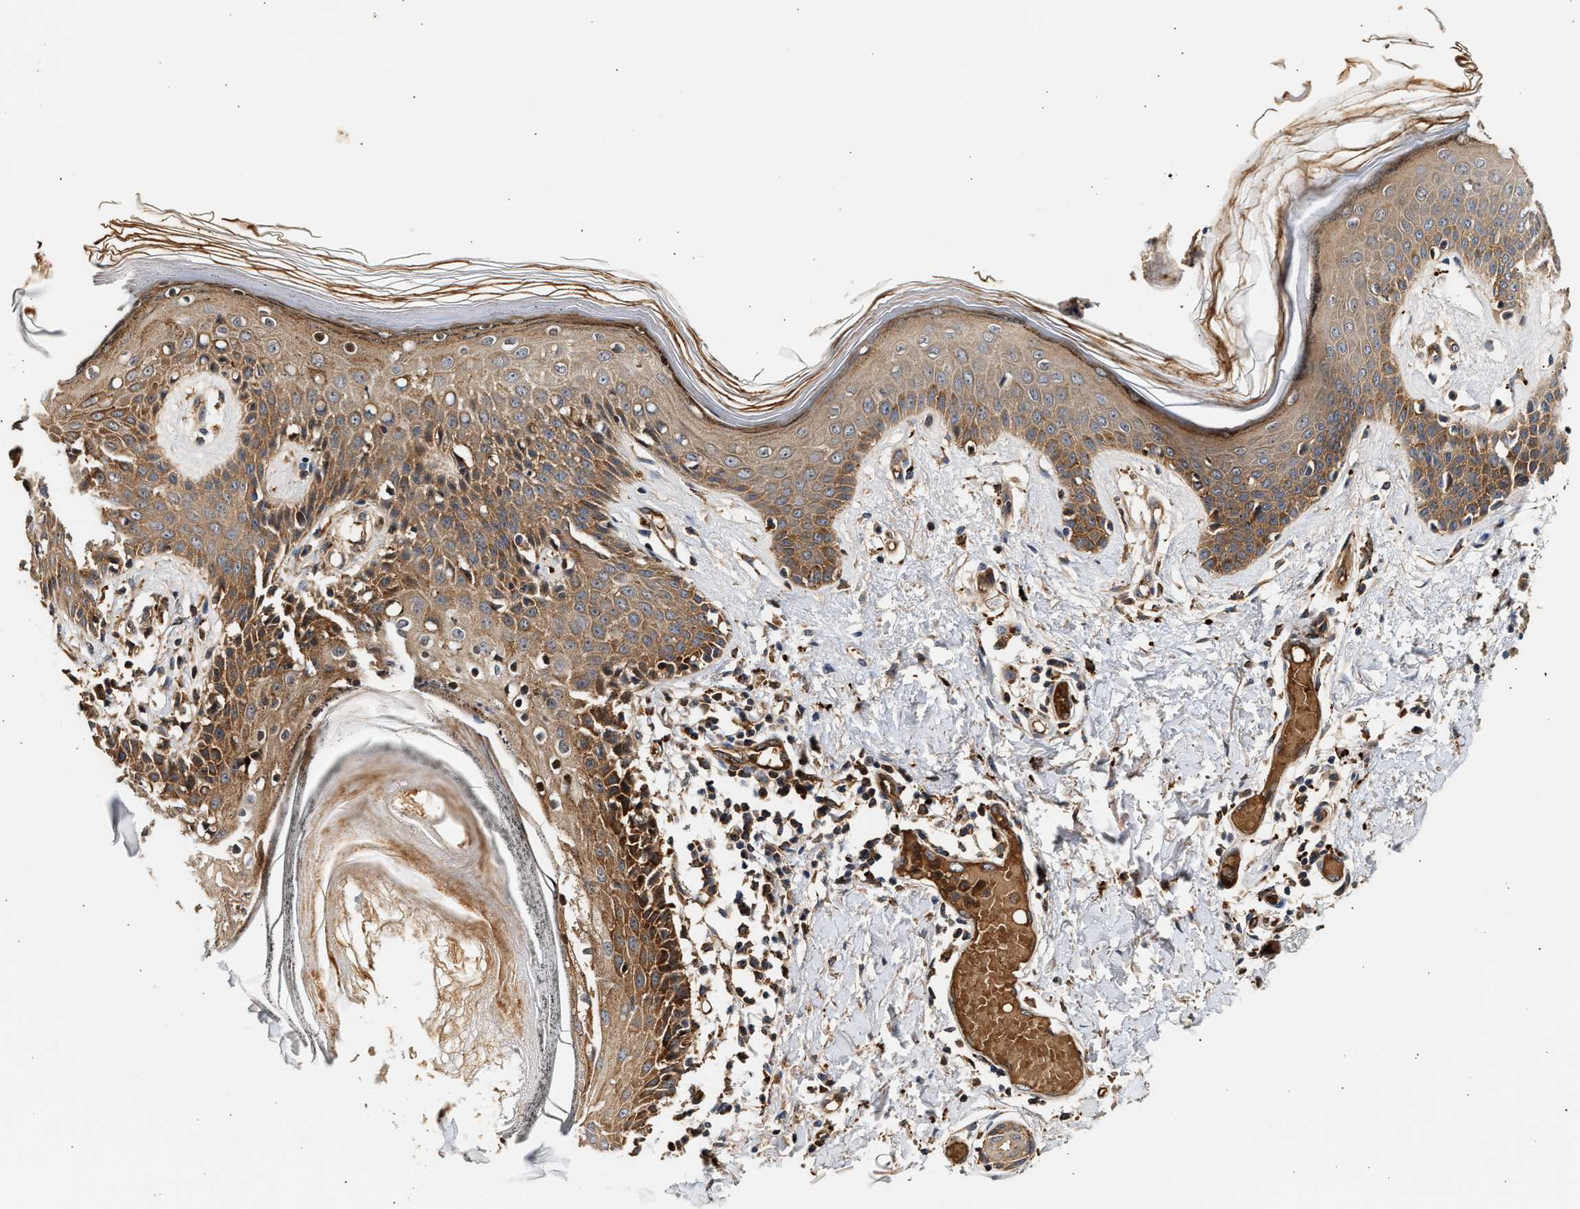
{"staining": {"intensity": "moderate", "quantity": ">75%", "location": "cytoplasmic/membranous"}, "tissue": "skin", "cell_type": "Fibroblasts", "image_type": "normal", "snomed": [{"axis": "morphology", "description": "Normal tissue, NOS"}, {"axis": "topography", "description": "Skin"}], "caption": "DAB (3,3'-diaminobenzidine) immunohistochemical staining of benign human skin exhibits moderate cytoplasmic/membranous protein positivity in about >75% of fibroblasts.", "gene": "PLD3", "patient": {"sex": "male", "age": 53}}